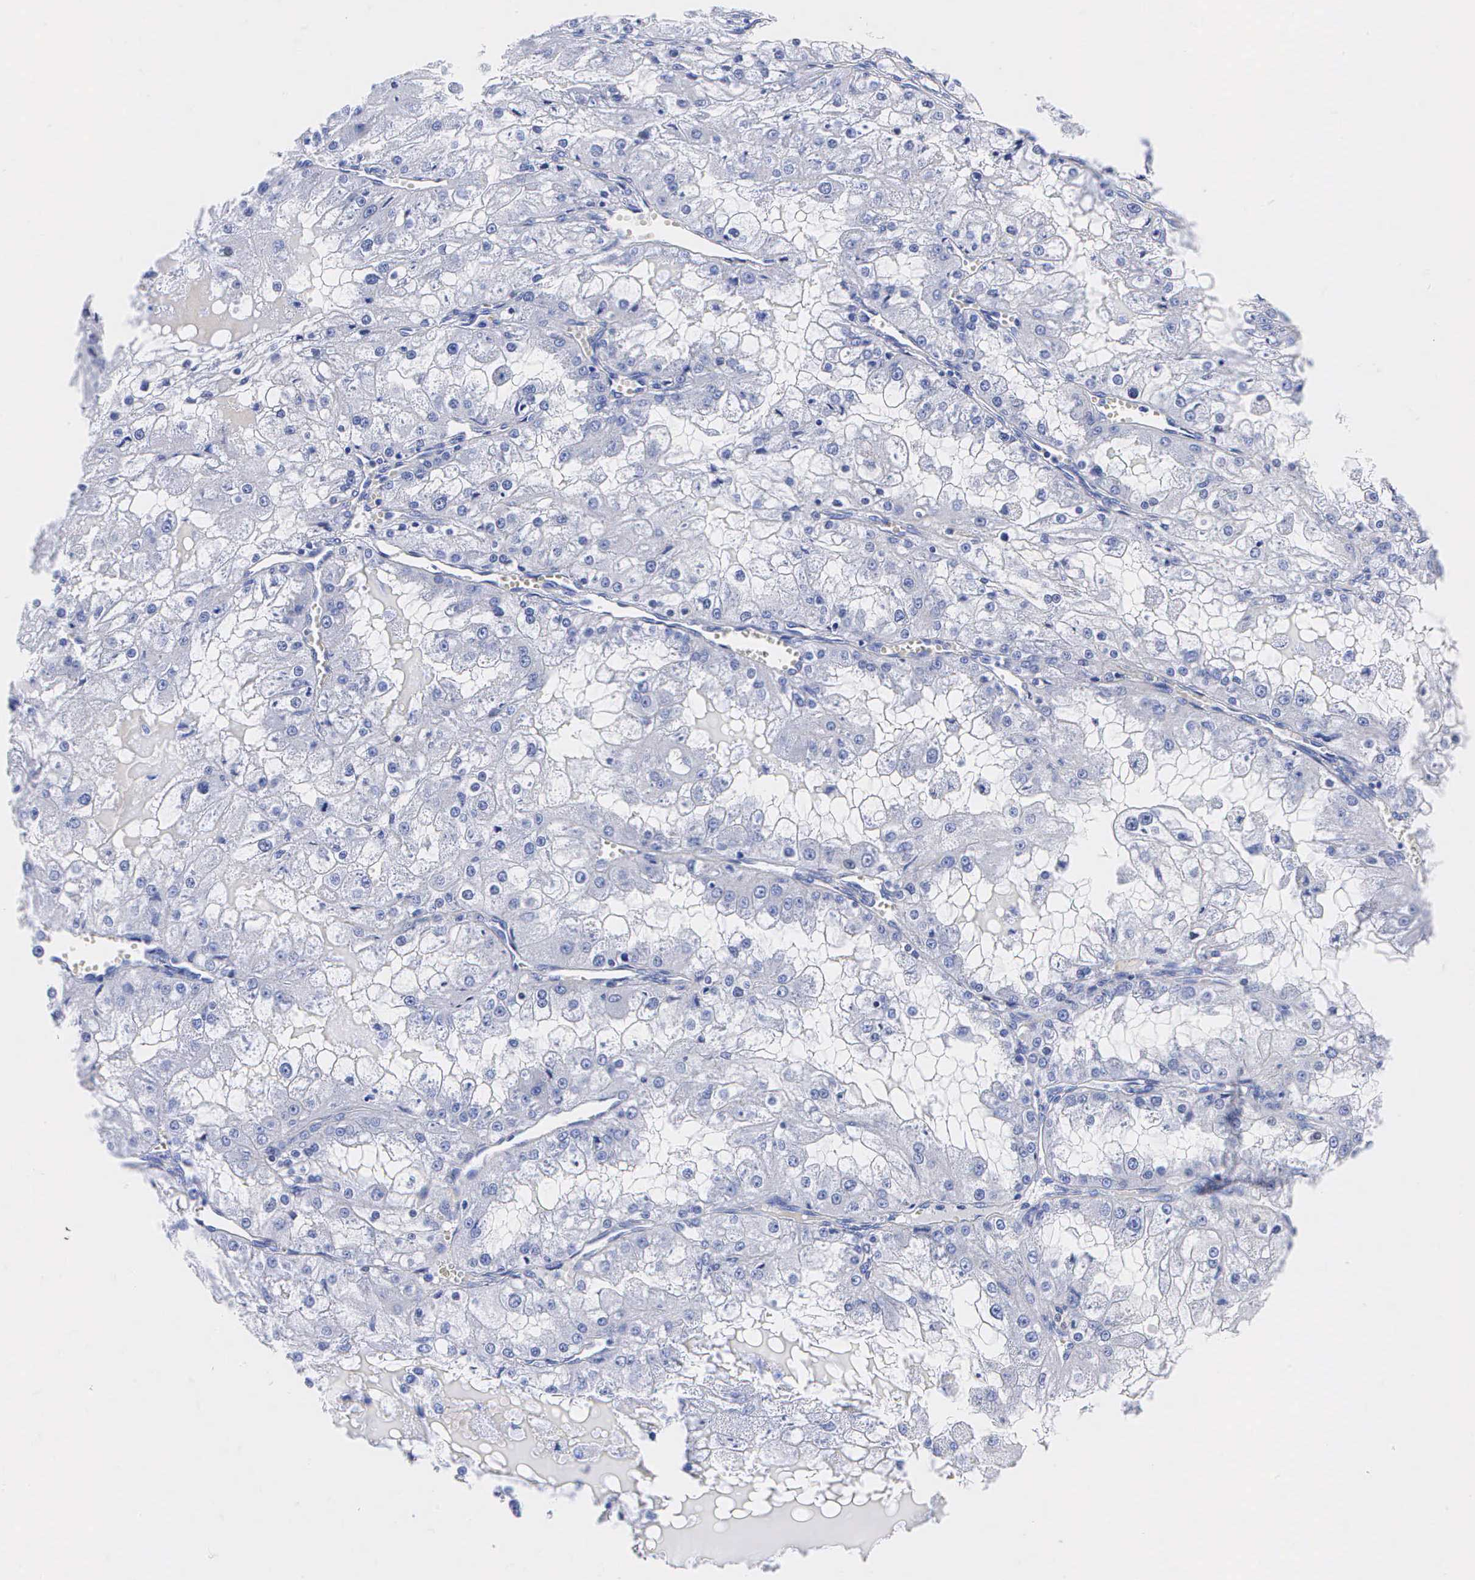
{"staining": {"intensity": "negative", "quantity": "none", "location": "none"}, "tissue": "renal cancer", "cell_type": "Tumor cells", "image_type": "cancer", "snomed": [{"axis": "morphology", "description": "Adenocarcinoma, NOS"}, {"axis": "topography", "description": "Kidney"}], "caption": "A high-resolution image shows IHC staining of renal cancer, which exhibits no significant positivity in tumor cells.", "gene": "ENO2", "patient": {"sex": "female", "age": 74}}